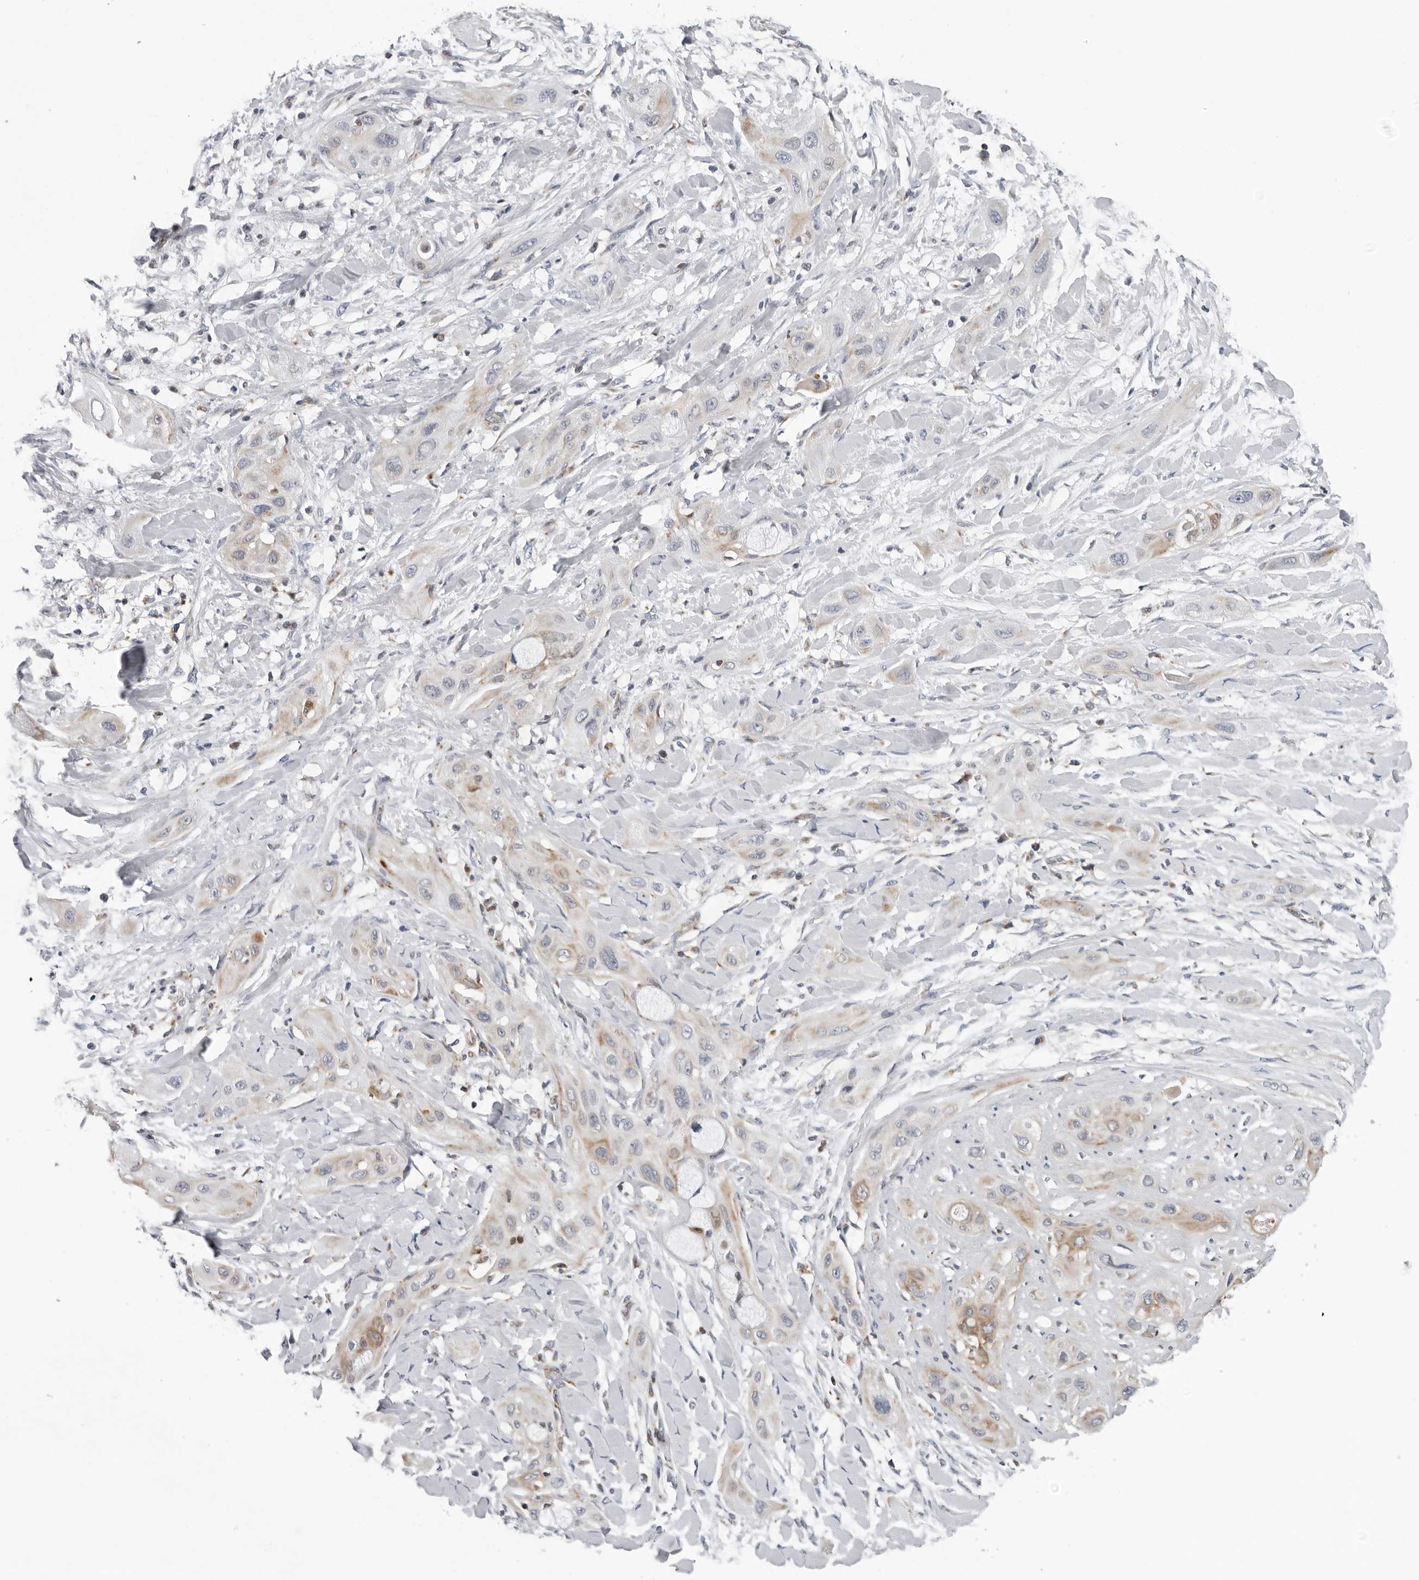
{"staining": {"intensity": "weak", "quantity": "<25%", "location": "cytoplasmic/membranous"}, "tissue": "lung cancer", "cell_type": "Tumor cells", "image_type": "cancer", "snomed": [{"axis": "morphology", "description": "Squamous cell carcinoma, NOS"}, {"axis": "topography", "description": "Lung"}], "caption": "A high-resolution photomicrograph shows immunohistochemistry (IHC) staining of lung cancer, which displays no significant positivity in tumor cells.", "gene": "CPT2", "patient": {"sex": "female", "age": 47}}